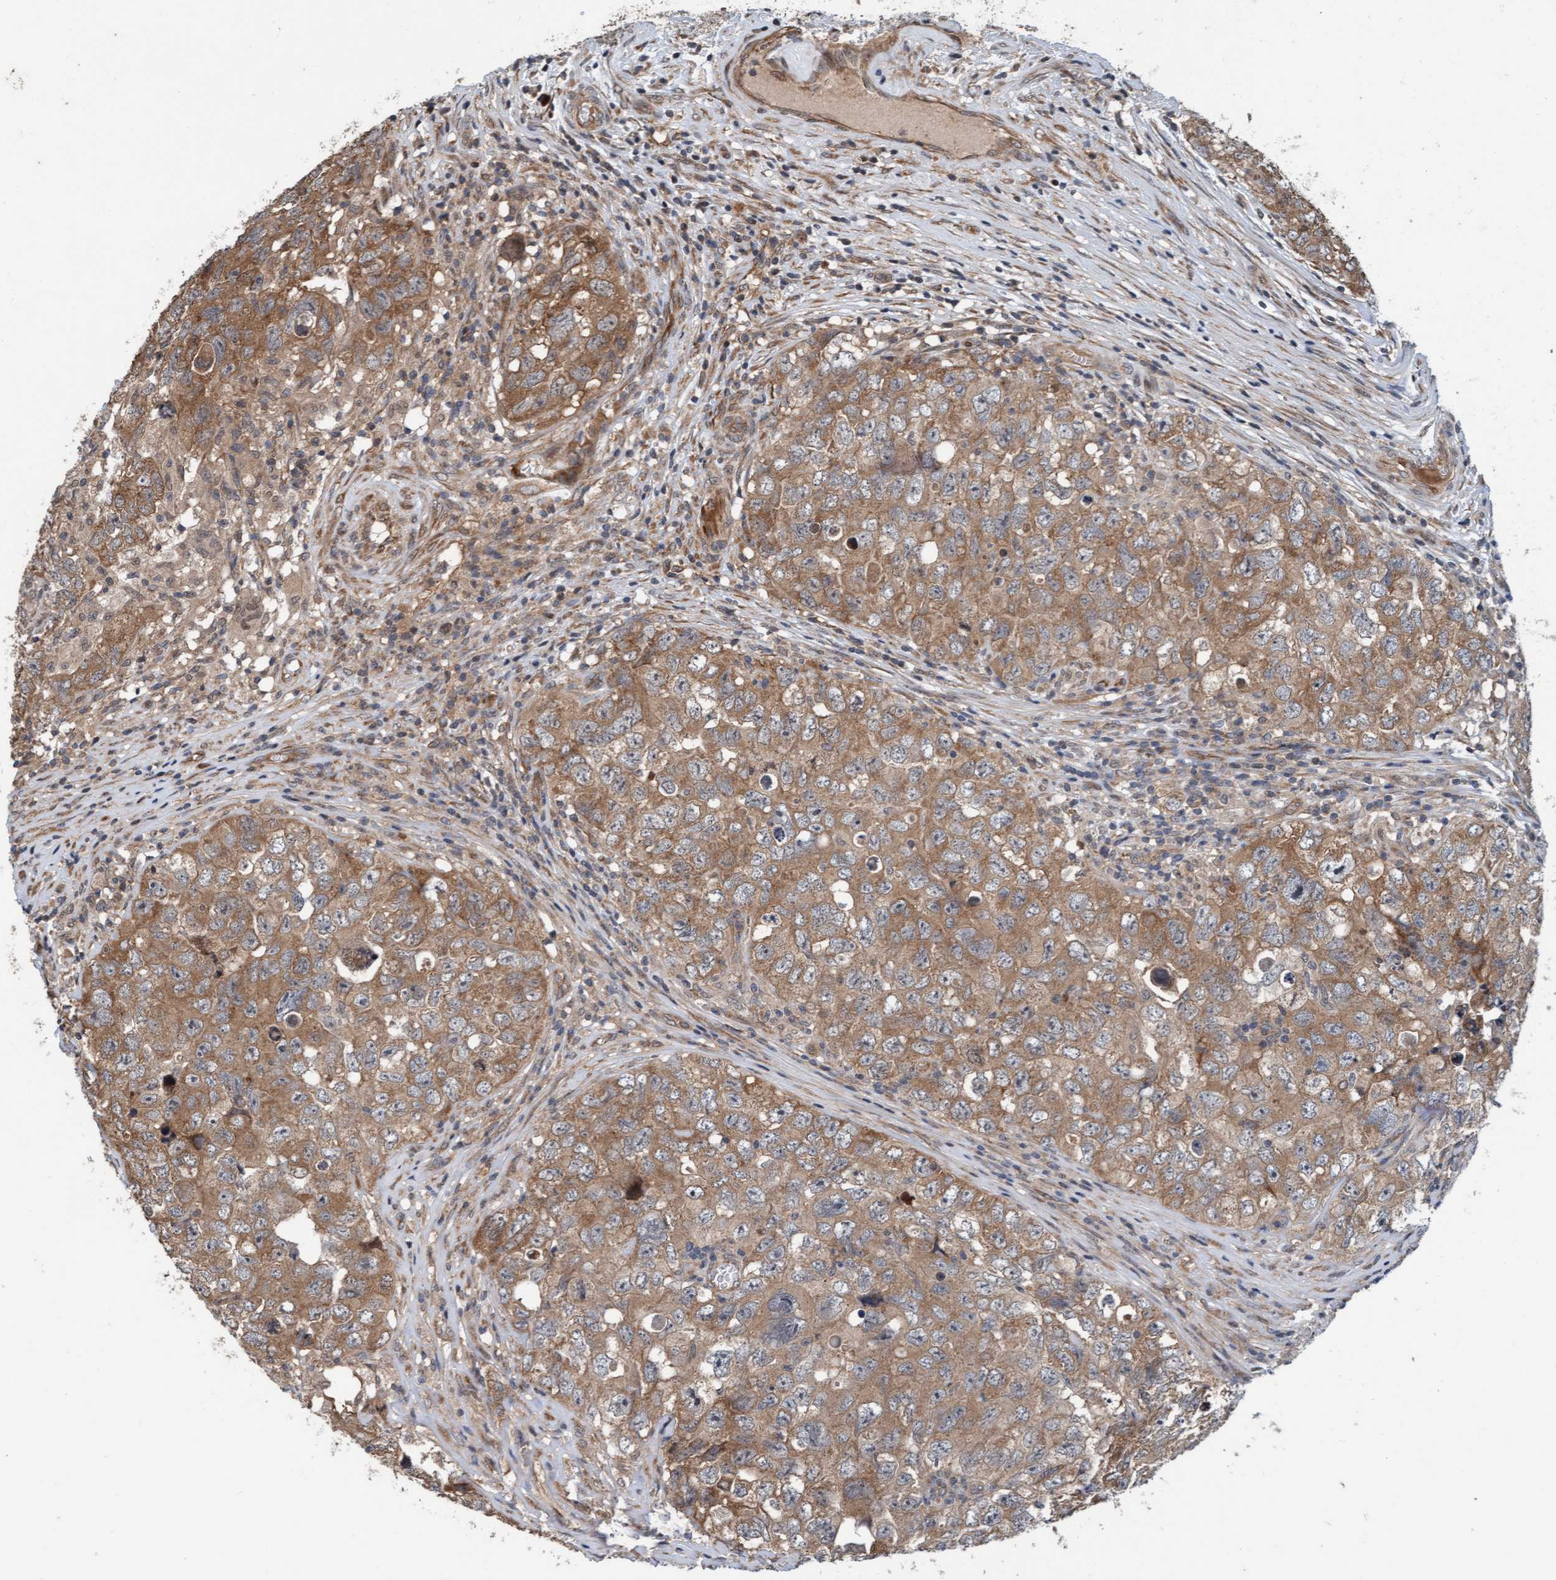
{"staining": {"intensity": "weak", "quantity": ">75%", "location": "cytoplasmic/membranous"}, "tissue": "testis cancer", "cell_type": "Tumor cells", "image_type": "cancer", "snomed": [{"axis": "morphology", "description": "Seminoma, NOS"}, {"axis": "morphology", "description": "Carcinoma, Embryonal, NOS"}, {"axis": "topography", "description": "Testis"}], "caption": "Tumor cells reveal low levels of weak cytoplasmic/membranous expression in about >75% of cells in human embryonal carcinoma (testis).", "gene": "MLXIP", "patient": {"sex": "male", "age": 43}}